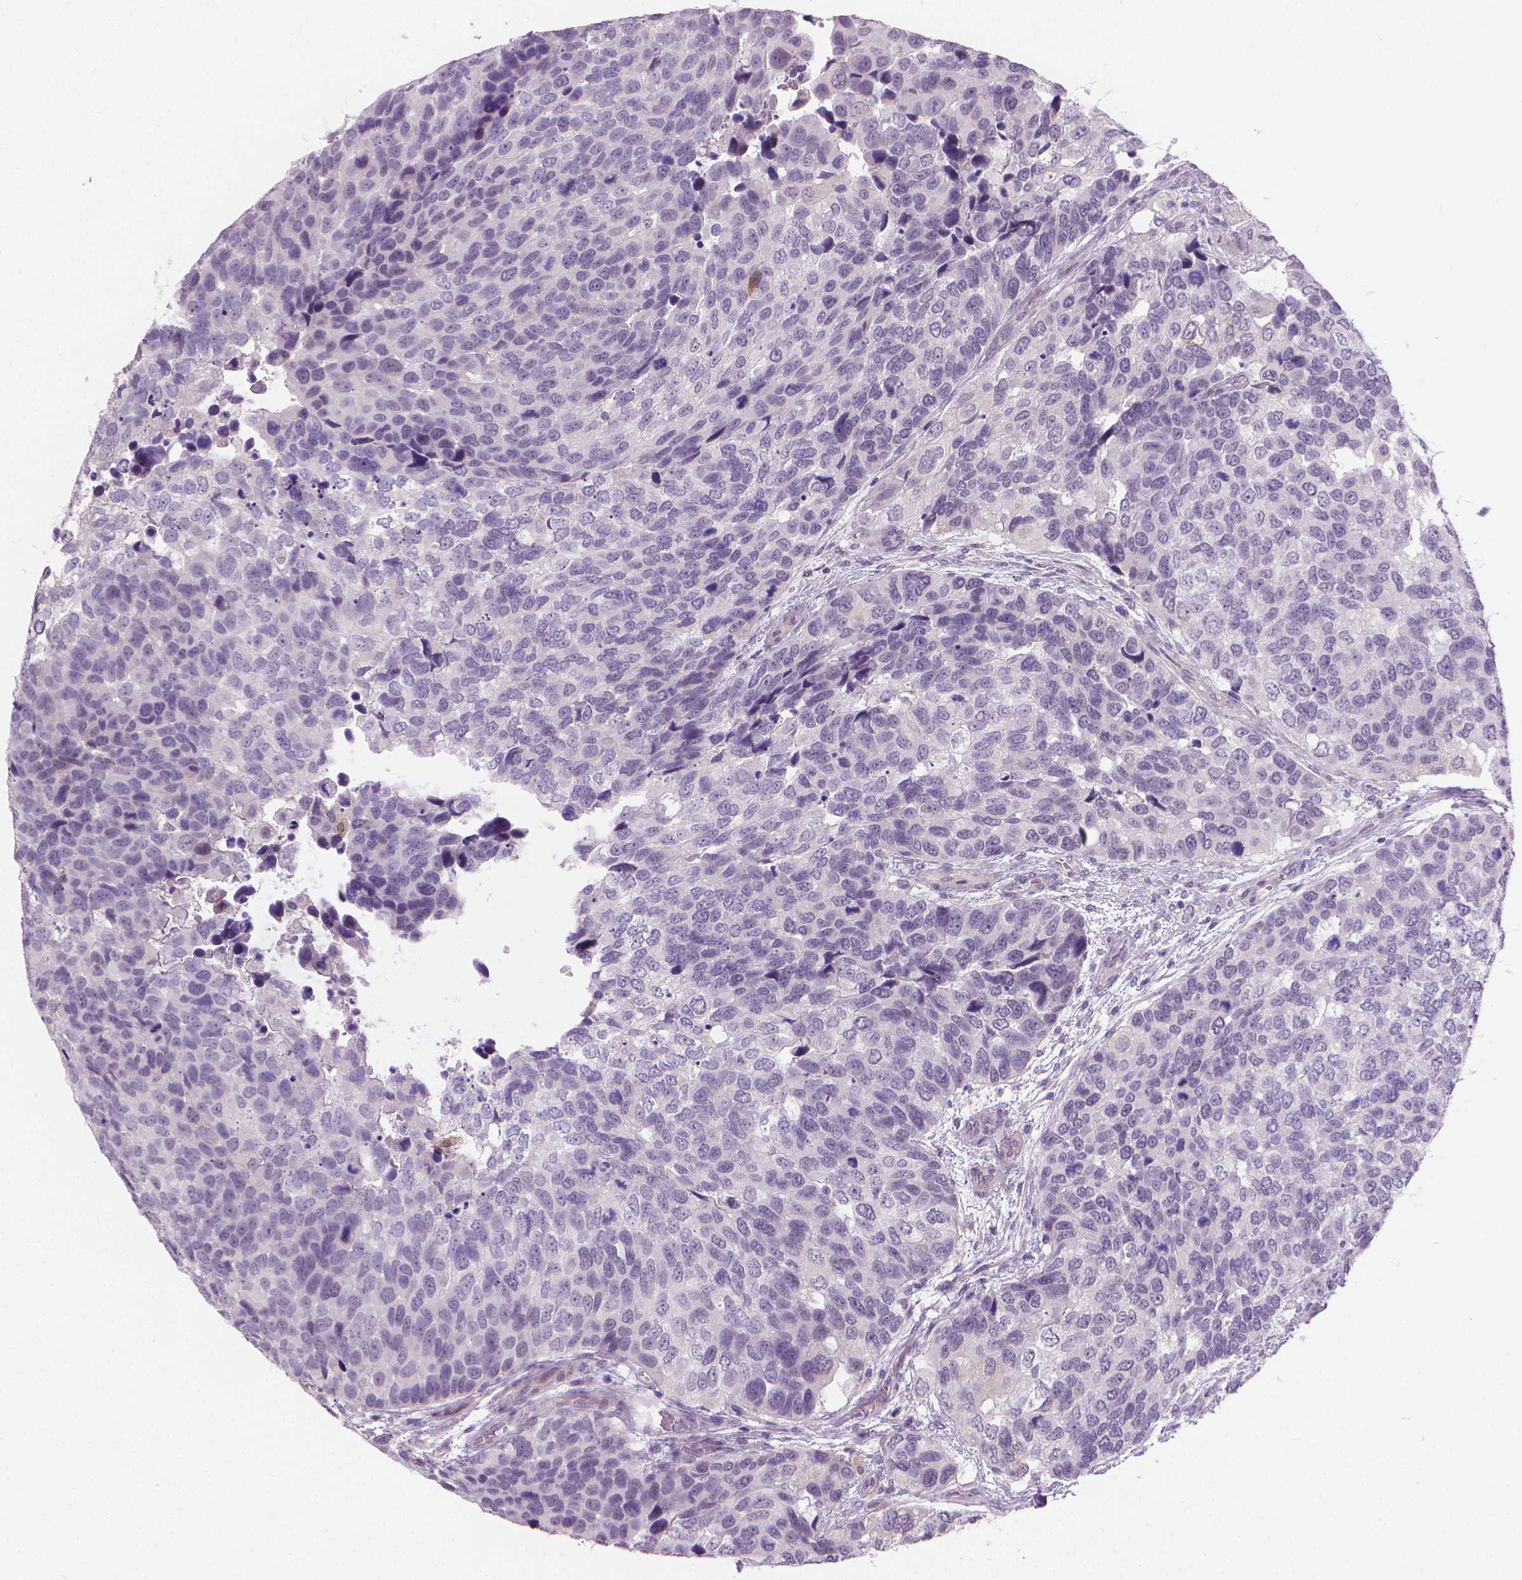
{"staining": {"intensity": "negative", "quantity": "none", "location": "none"}, "tissue": "urothelial cancer", "cell_type": "Tumor cells", "image_type": "cancer", "snomed": [{"axis": "morphology", "description": "Urothelial carcinoma, High grade"}, {"axis": "topography", "description": "Urinary bladder"}], "caption": "High magnification brightfield microscopy of urothelial cancer stained with DAB (brown) and counterstained with hematoxylin (blue): tumor cells show no significant expression. Brightfield microscopy of immunohistochemistry stained with DAB (3,3'-diaminobenzidine) (brown) and hematoxylin (blue), captured at high magnification.", "gene": "GSDMA", "patient": {"sex": "male", "age": 60}}